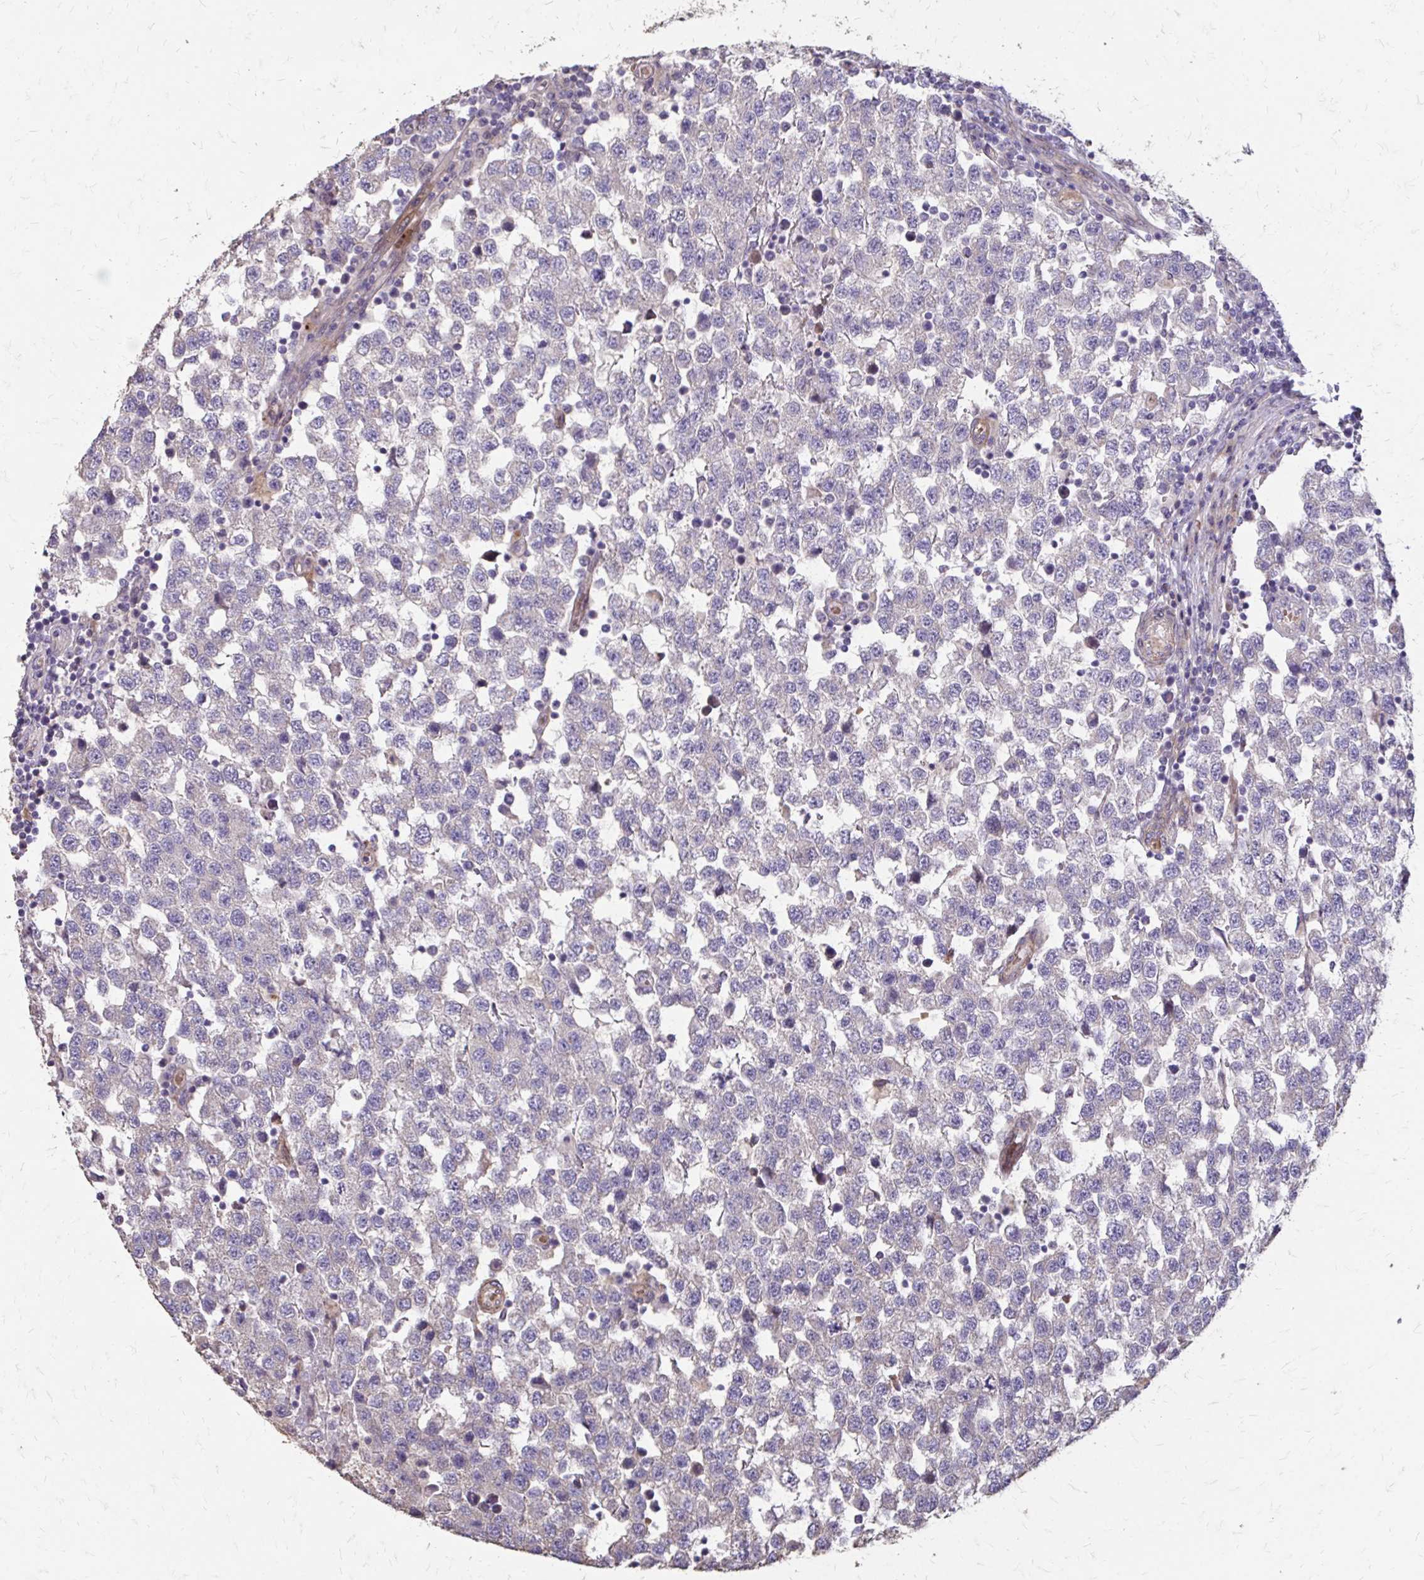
{"staining": {"intensity": "negative", "quantity": "none", "location": "none"}, "tissue": "testis cancer", "cell_type": "Tumor cells", "image_type": "cancer", "snomed": [{"axis": "morphology", "description": "Seminoma, NOS"}, {"axis": "topography", "description": "Testis"}], "caption": "Tumor cells show no significant positivity in testis cancer.", "gene": "MYORG", "patient": {"sex": "male", "age": 34}}